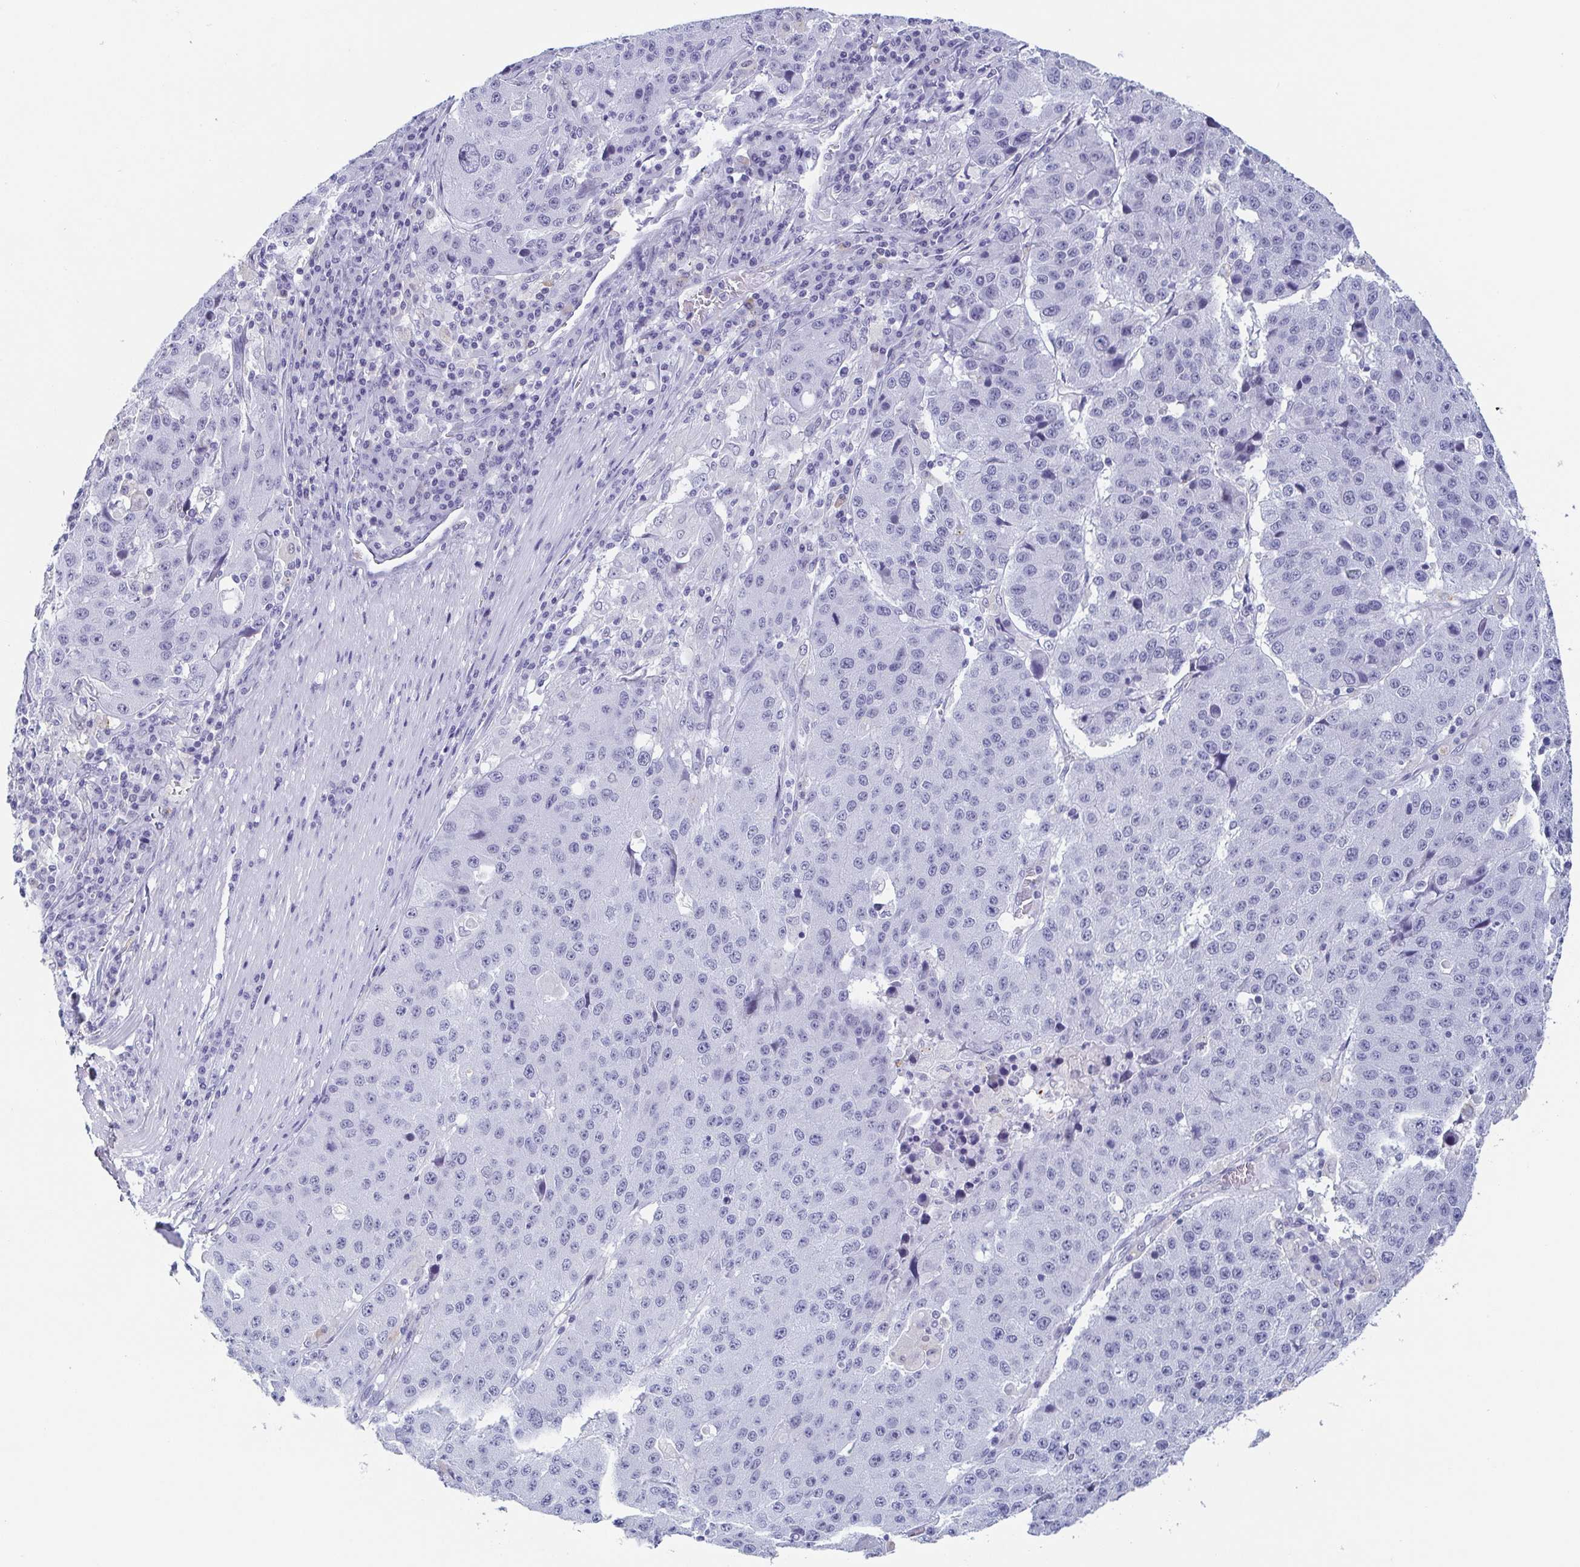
{"staining": {"intensity": "negative", "quantity": "none", "location": "none"}, "tissue": "stomach cancer", "cell_type": "Tumor cells", "image_type": "cancer", "snomed": [{"axis": "morphology", "description": "Adenocarcinoma, NOS"}, {"axis": "topography", "description": "Stomach"}], "caption": "IHC of stomach cancer (adenocarcinoma) displays no positivity in tumor cells.", "gene": "REG4", "patient": {"sex": "male", "age": 71}}